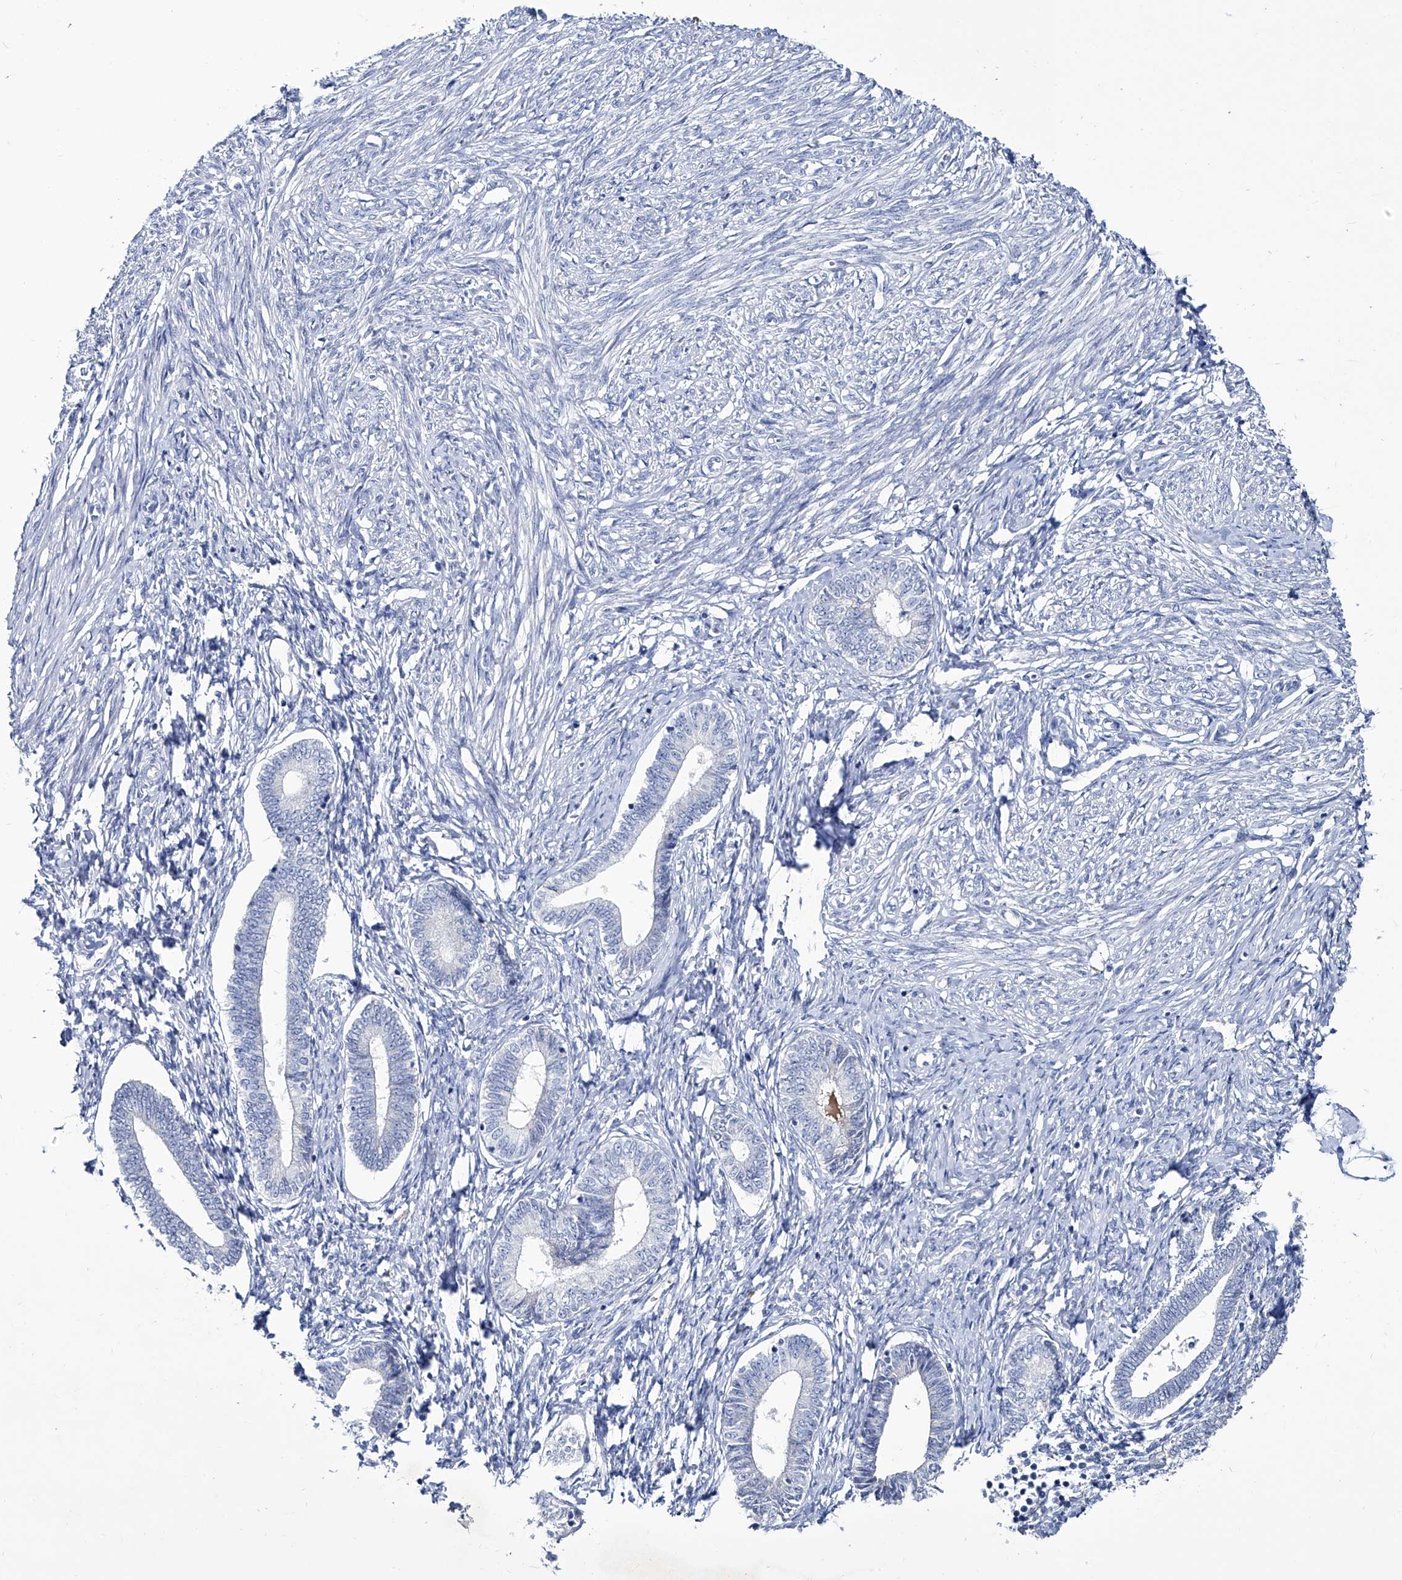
{"staining": {"intensity": "negative", "quantity": "none", "location": "none"}, "tissue": "endometrium", "cell_type": "Cells in endometrial stroma", "image_type": "normal", "snomed": [{"axis": "morphology", "description": "Normal tissue, NOS"}, {"axis": "topography", "description": "Endometrium"}], "caption": "Cells in endometrial stroma show no significant protein staining in normal endometrium. (DAB (3,3'-diaminobenzidine) immunohistochemistry (IHC) visualized using brightfield microscopy, high magnification).", "gene": "KLHL17", "patient": {"sex": "female", "age": 72}}